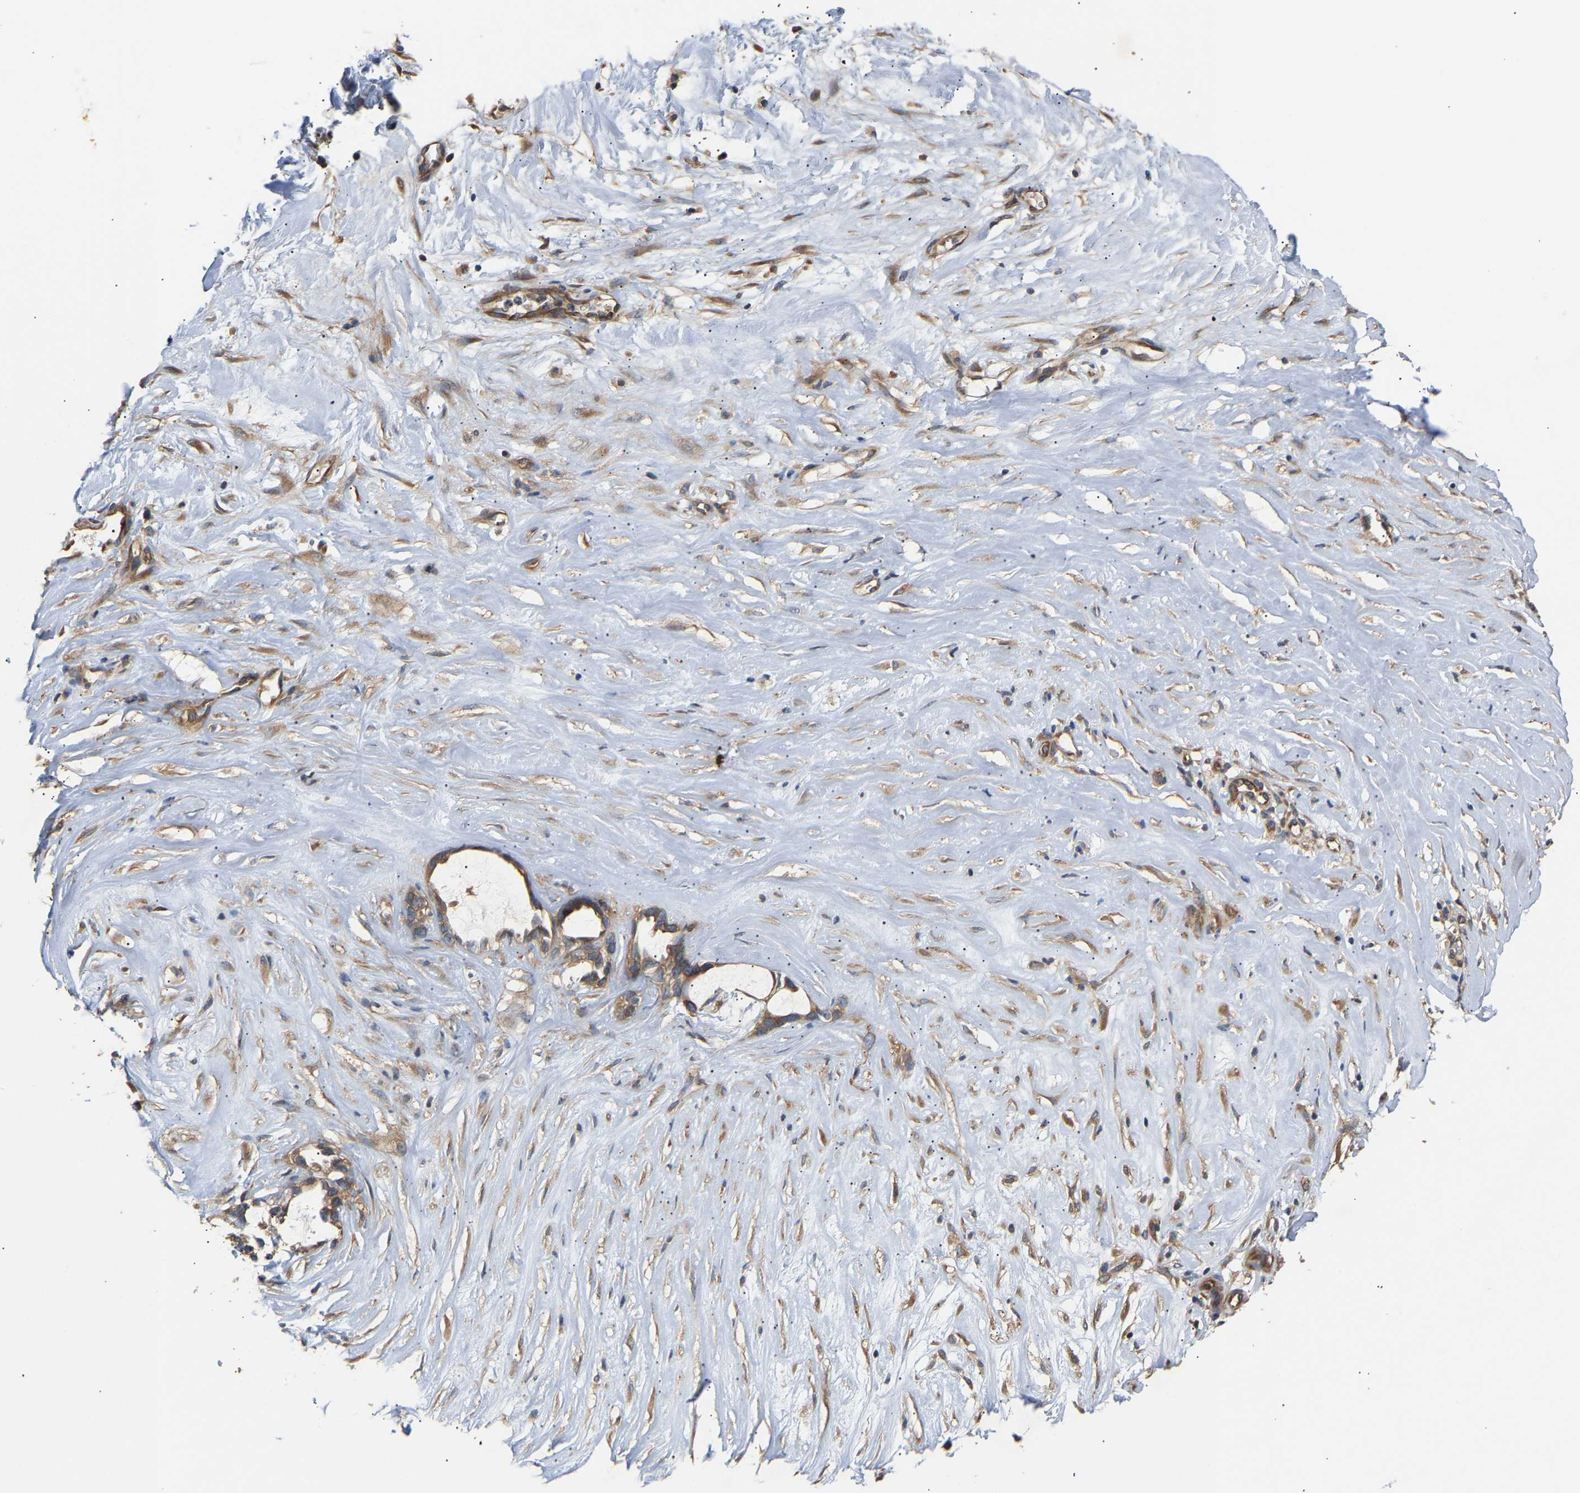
{"staining": {"intensity": "moderate", "quantity": ">75%", "location": "cytoplasmic/membranous"}, "tissue": "liver cancer", "cell_type": "Tumor cells", "image_type": "cancer", "snomed": [{"axis": "morphology", "description": "Cholangiocarcinoma"}, {"axis": "topography", "description": "Liver"}], "caption": "DAB (3,3'-diaminobenzidine) immunohistochemical staining of liver cancer (cholangiocarcinoma) exhibits moderate cytoplasmic/membranous protein staining in about >75% of tumor cells.", "gene": "LAPTM4B", "patient": {"sex": "female", "age": 65}}